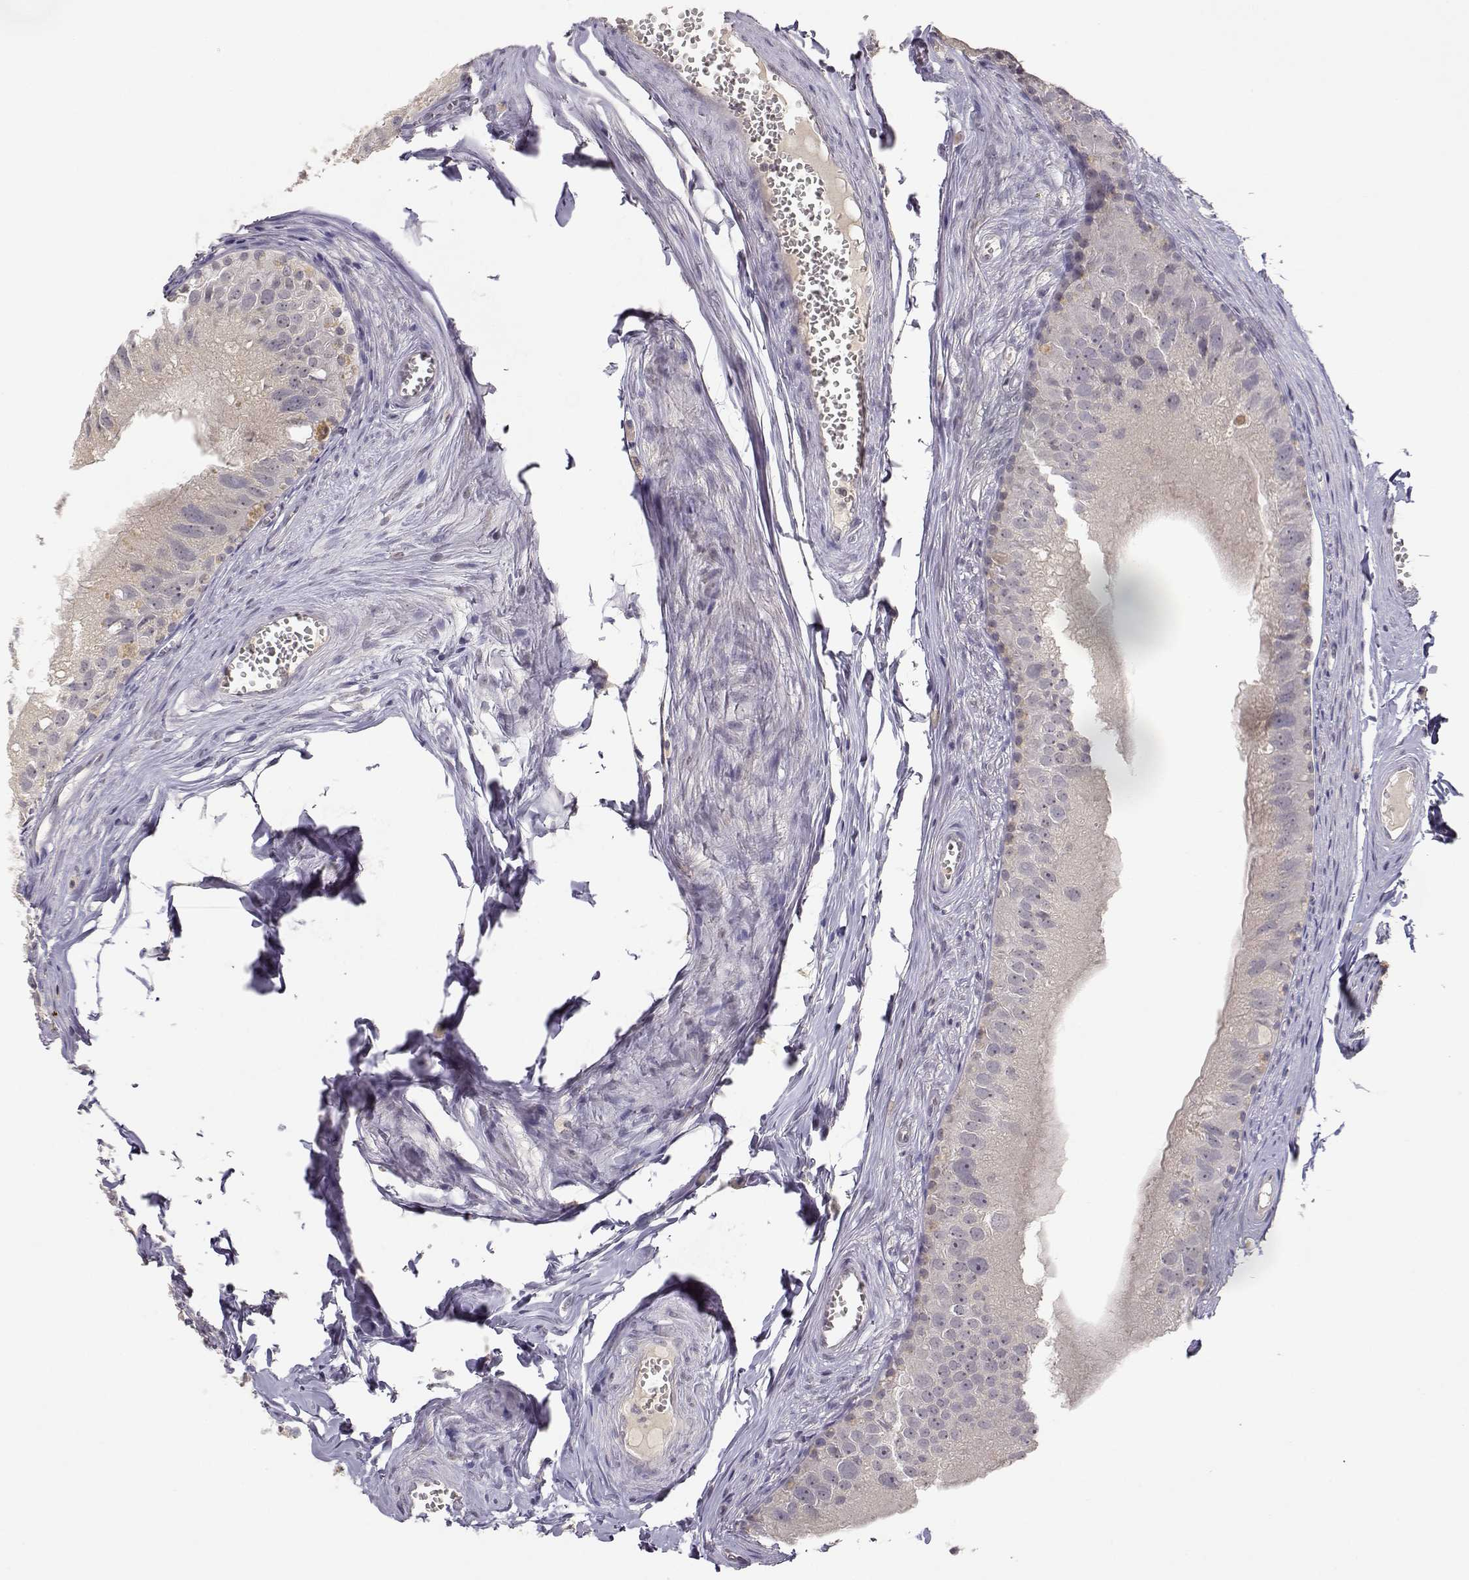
{"staining": {"intensity": "negative", "quantity": "none", "location": "none"}, "tissue": "epididymis", "cell_type": "Glandular cells", "image_type": "normal", "snomed": [{"axis": "morphology", "description": "Normal tissue, NOS"}, {"axis": "topography", "description": "Epididymis"}], "caption": "An immunohistochemistry image of unremarkable epididymis is shown. There is no staining in glandular cells of epididymis.", "gene": "RAD51", "patient": {"sex": "male", "age": 45}}